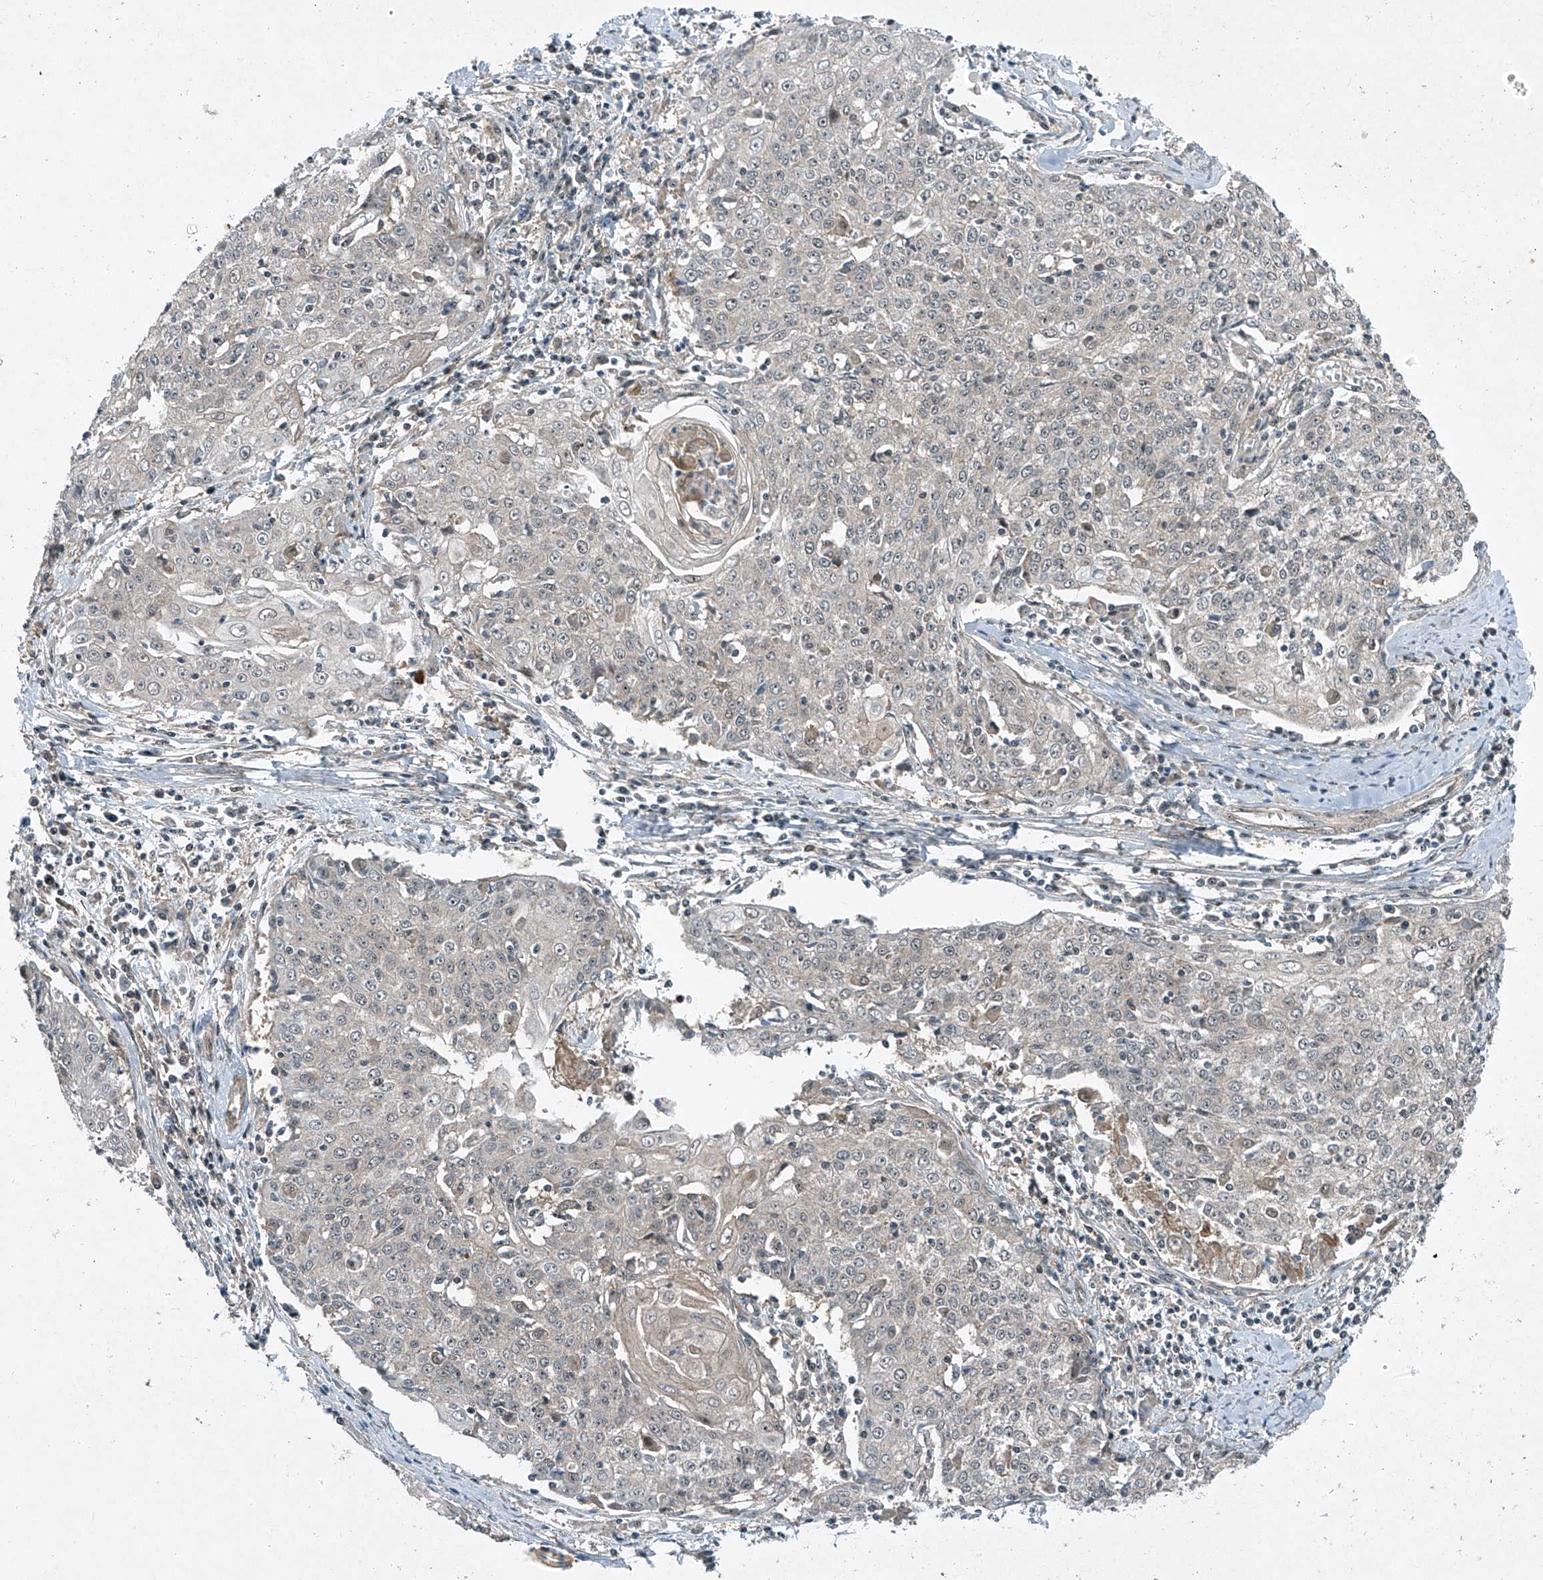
{"staining": {"intensity": "negative", "quantity": "none", "location": "none"}, "tissue": "cervical cancer", "cell_type": "Tumor cells", "image_type": "cancer", "snomed": [{"axis": "morphology", "description": "Squamous cell carcinoma, NOS"}, {"axis": "topography", "description": "Cervix"}], "caption": "The histopathology image demonstrates no staining of tumor cells in squamous cell carcinoma (cervical). (Brightfield microscopy of DAB (3,3'-diaminobenzidine) immunohistochemistry at high magnification).", "gene": "PPCS", "patient": {"sex": "female", "age": 48}}